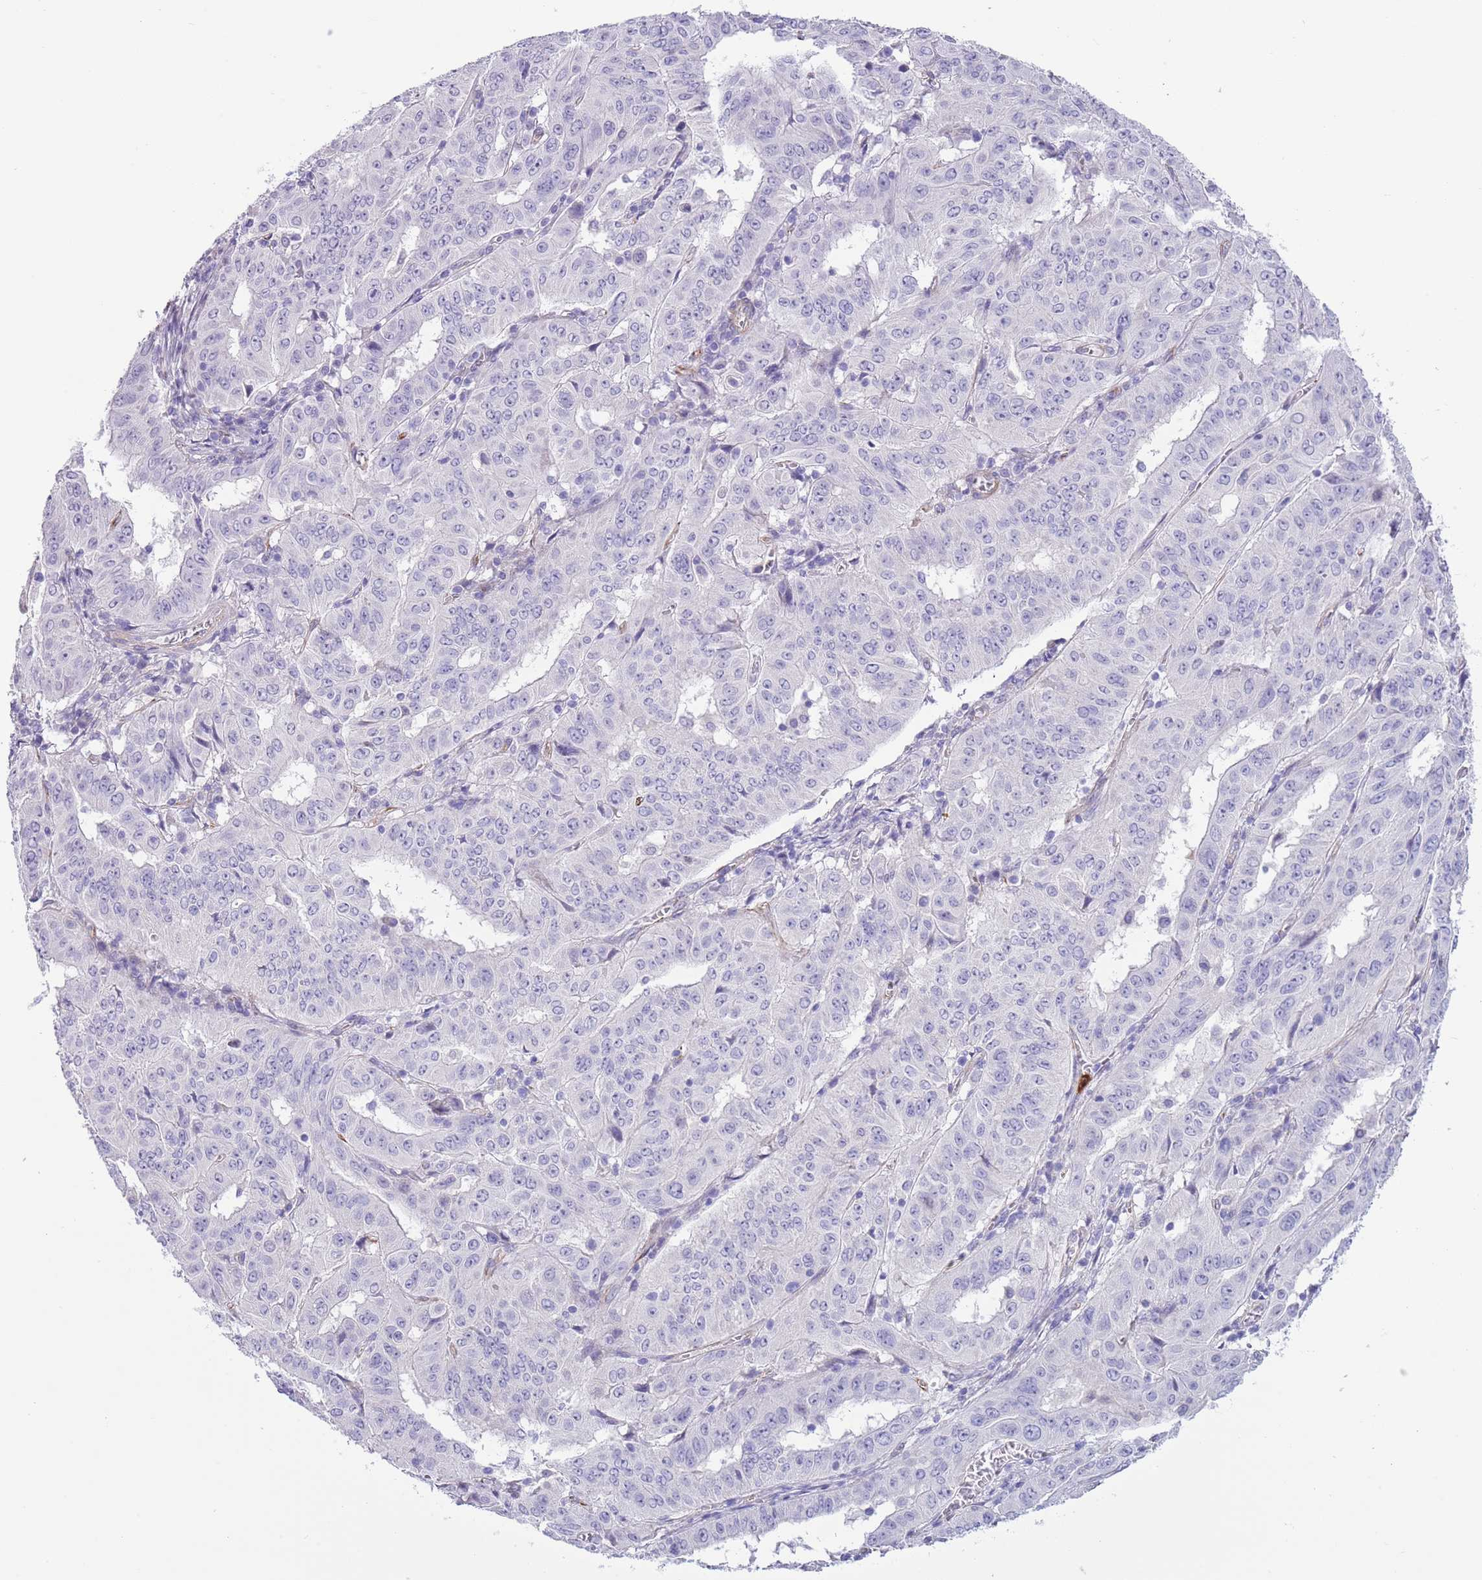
{"staining": {"intensity": "negative", "quantity": "none", "location": "none"}, "tissue": "pancreatic cancer", "cell_type": "Tumor cells", "image_type": "cancer", "snomed": [{"axis": "morphology", "description": "Adenocarcinoma, NOS"}, {"axis": "topography", "description": "Pancreas"}], "caption": "High power microscopy photomicrograph of an immunohistochemistry (IHC) histopathology image of adenocarcinoma (pancreatic), revealing no significant expression in tumor cells.", "gene": "TSGA13", "patient": {"sex": "male", "age": 63}}